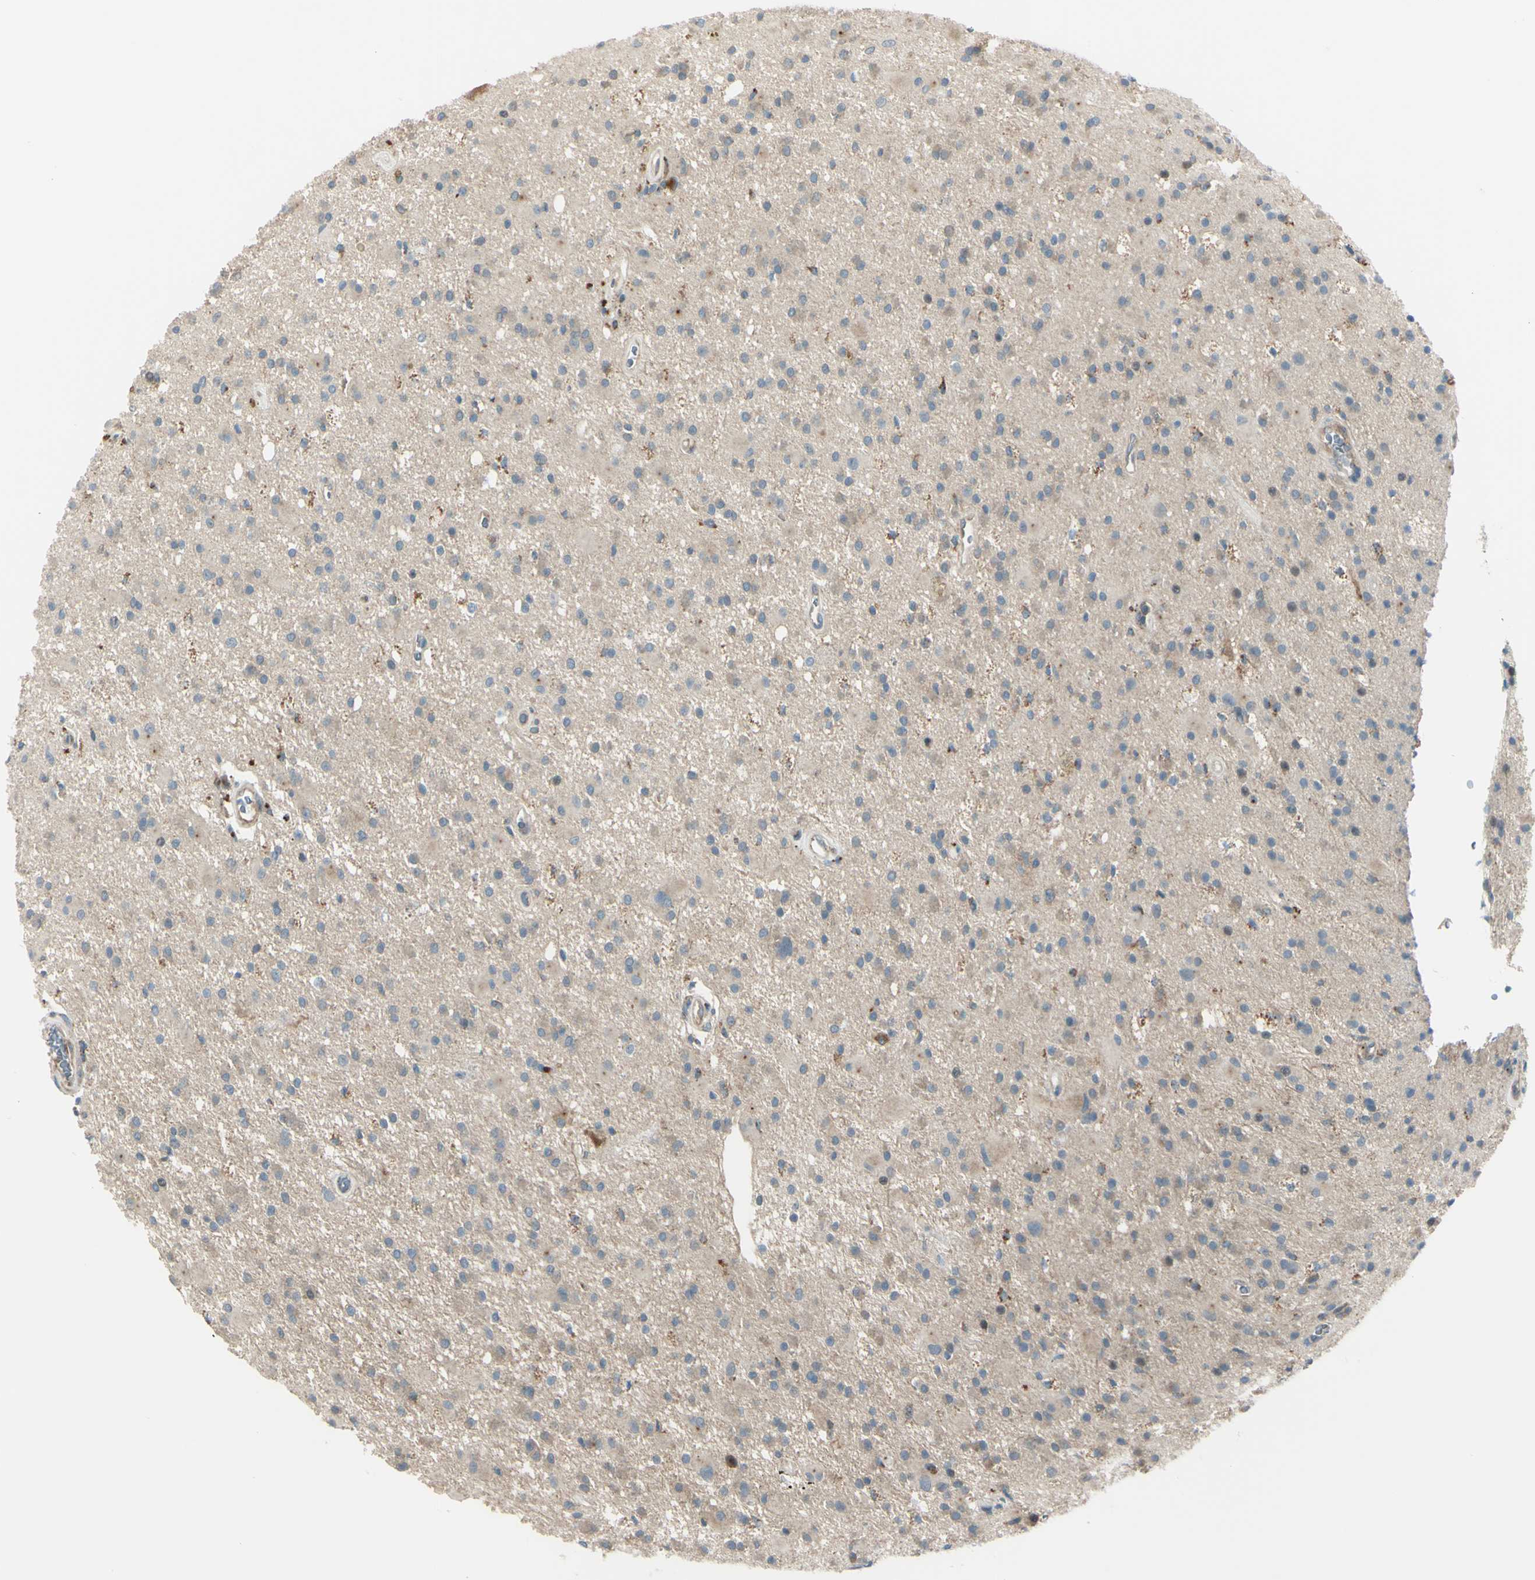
{"staining": {"intensity": "weak", "quantity": "25%-75%", "location": "cytoplasmic/membranous"}, "tissue": "glioma", "cell_type": "Tumor cells", "image_type": "cancer", "snomed": [{"axis": "morphology", "description": "Glioma, malignant, Low grade"}, {"axis": "topography", "description": "Brain"}], "caption": "DAB (3,3'-diaminobenzidine) immunohistochemical staining of human malignant low-grade glioma exhibits weak cytoplasmic/membranous protein staining in about 25%-75% of tumor cells.", "gene": "LMTK2", "patient": {"sex": "male", "age": 58}}